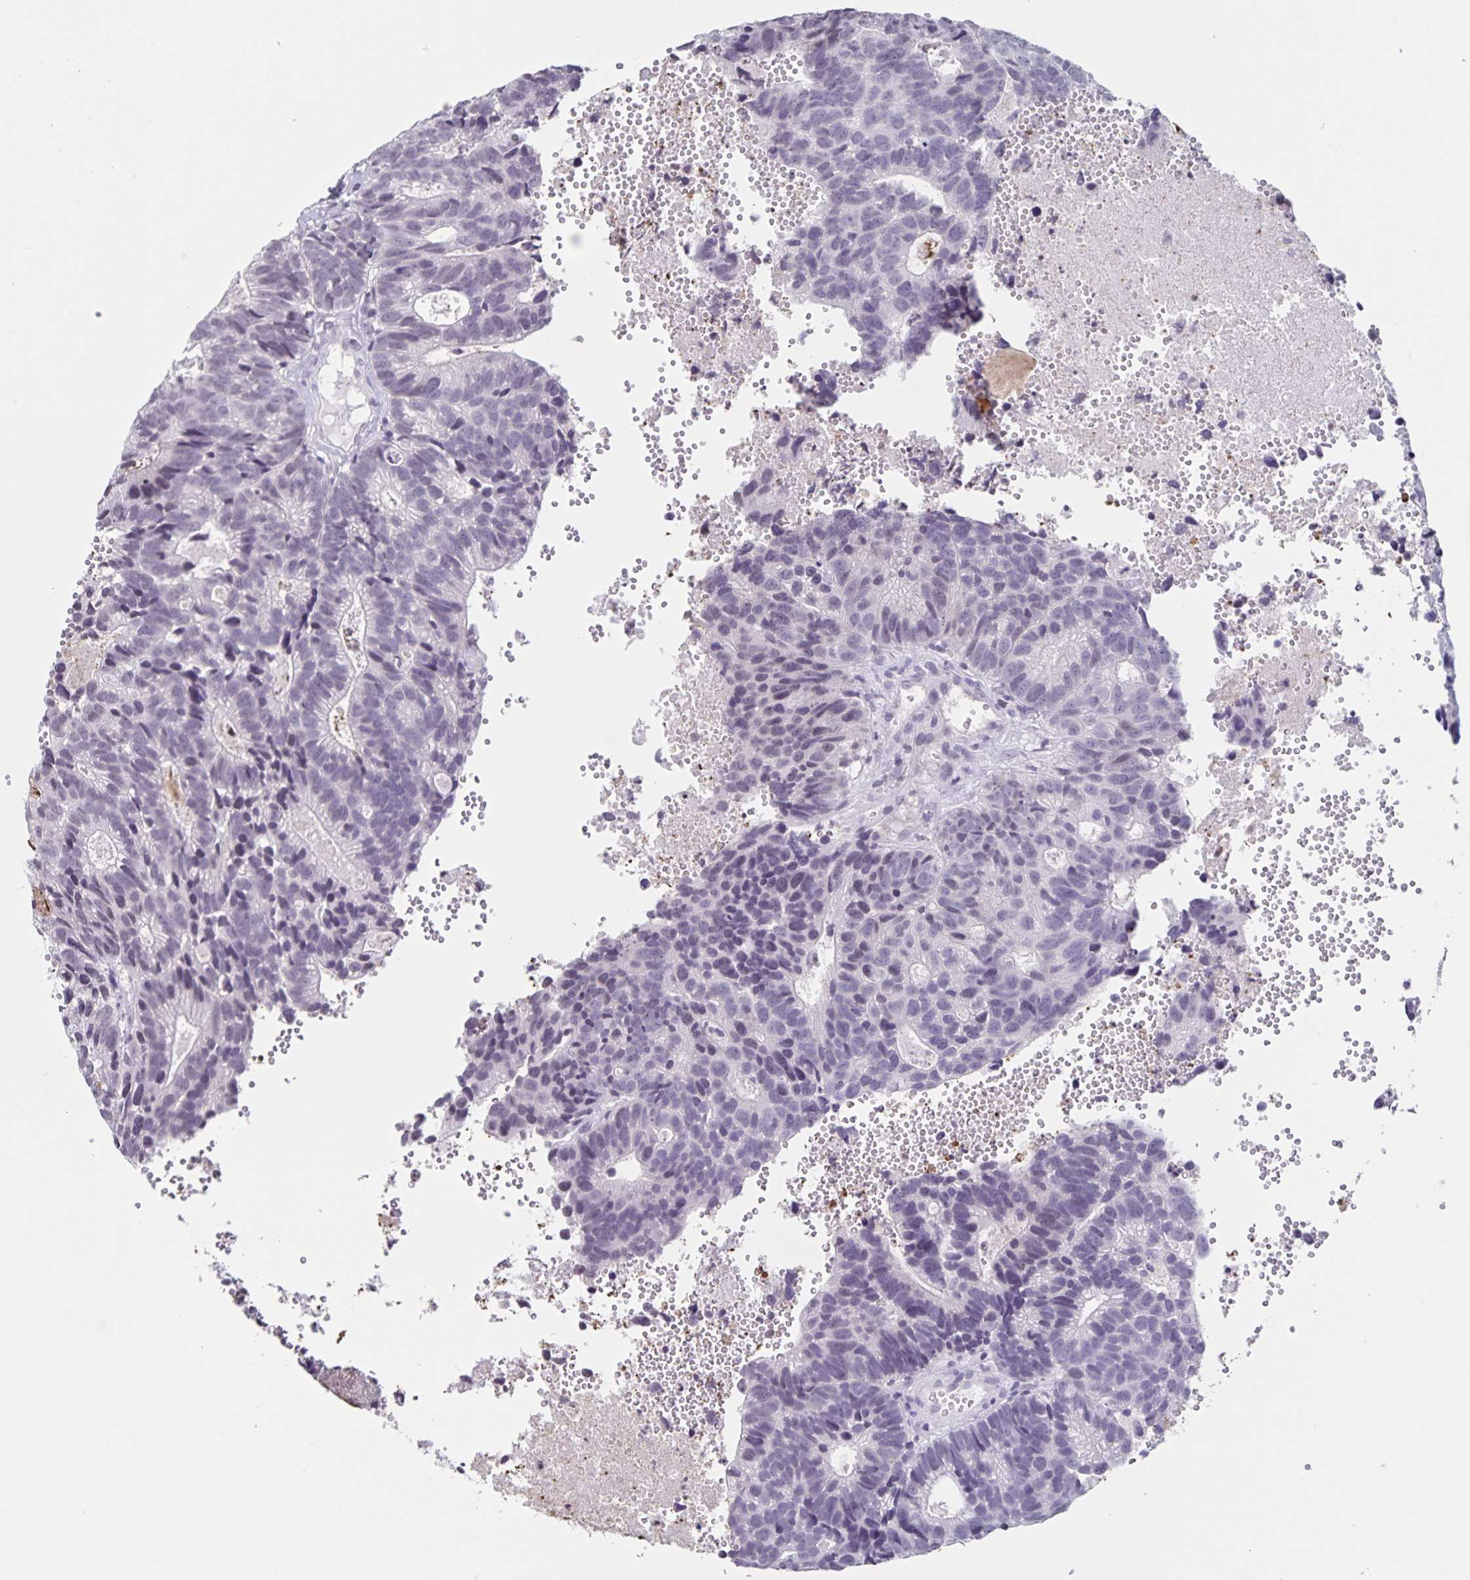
{"staining": {"intensity": "weak", "quantity": "<25%", "location": "nuclear"}, "tissue": "head and neck cancer", "cell_type": "Tumor cells", "image_type": "cancer", "snomed": [{"axis": "morphology", "description": "Adenocarcinoma, NOS"}, {"axis": "topography", "description": "Head-Neck"}], "caption": "High magnification brightfield microscopy of head and neck cancer stained with DAB (3,3'-diaminobenzidine) (brown) and counterstained with hematoxylin (blue): tumor cells show no significant expression.", "gene": "LCE6A", "patient": {"sex": "male", "age": 62}}